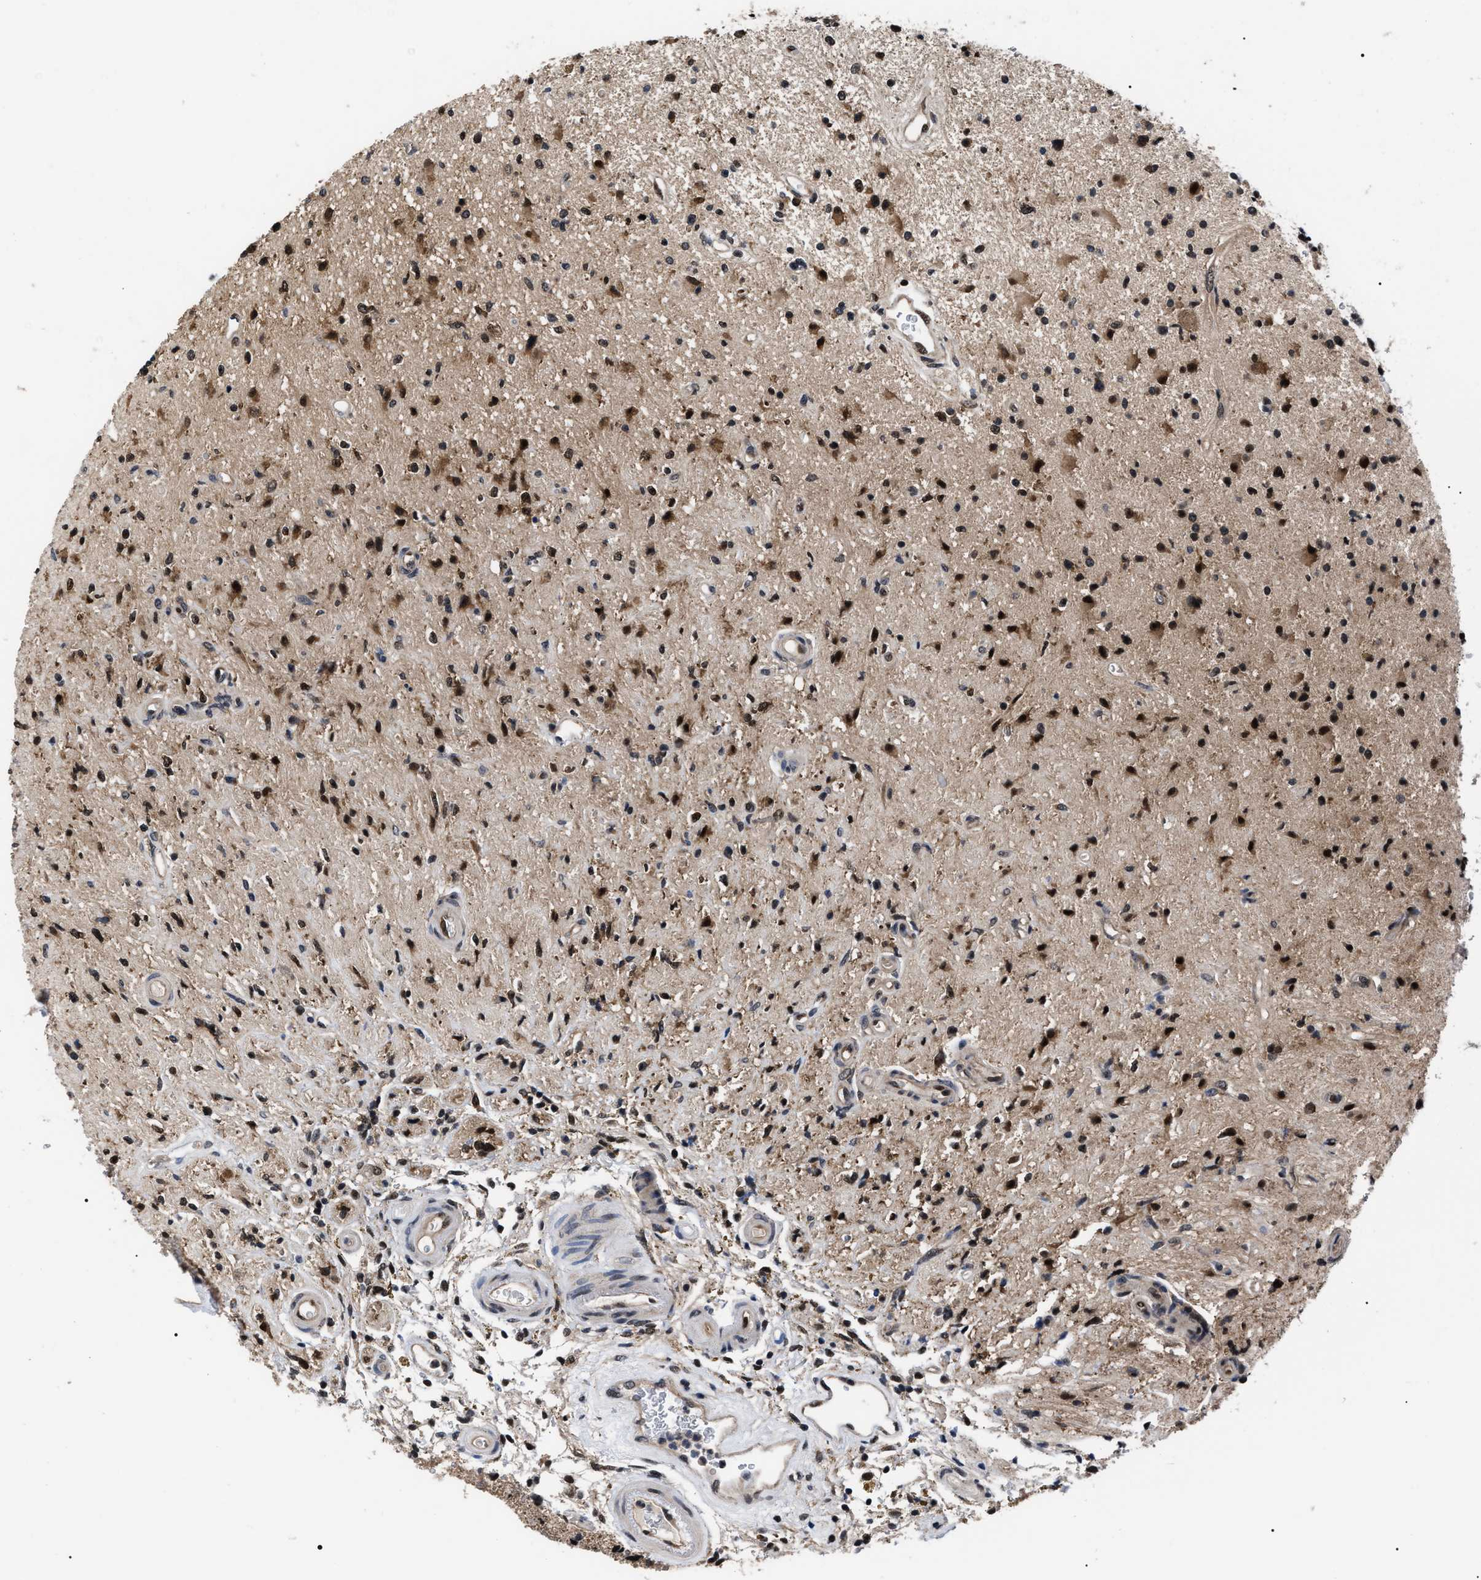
{"staining": {"intensity": "strong", "quantity": ">75%", "location": "nuclear"}, "tissue": "glioma", "cell_type": "Tumor cells", "image_type": "cancer", "snomed": [{"axis": "morphology", "description": "Glioma, malignant, High grade"}, {"axis": "topography", "description": "Brain"}], "caption": "This is a micrograph of immunohistochemistry (IHC) staining of malignant glioma (high-grade), which shows strong expression in the nuclear of tumor cells.", "gene": "CSNK2A1", "patient": {"sex": "male", "age": 33}}